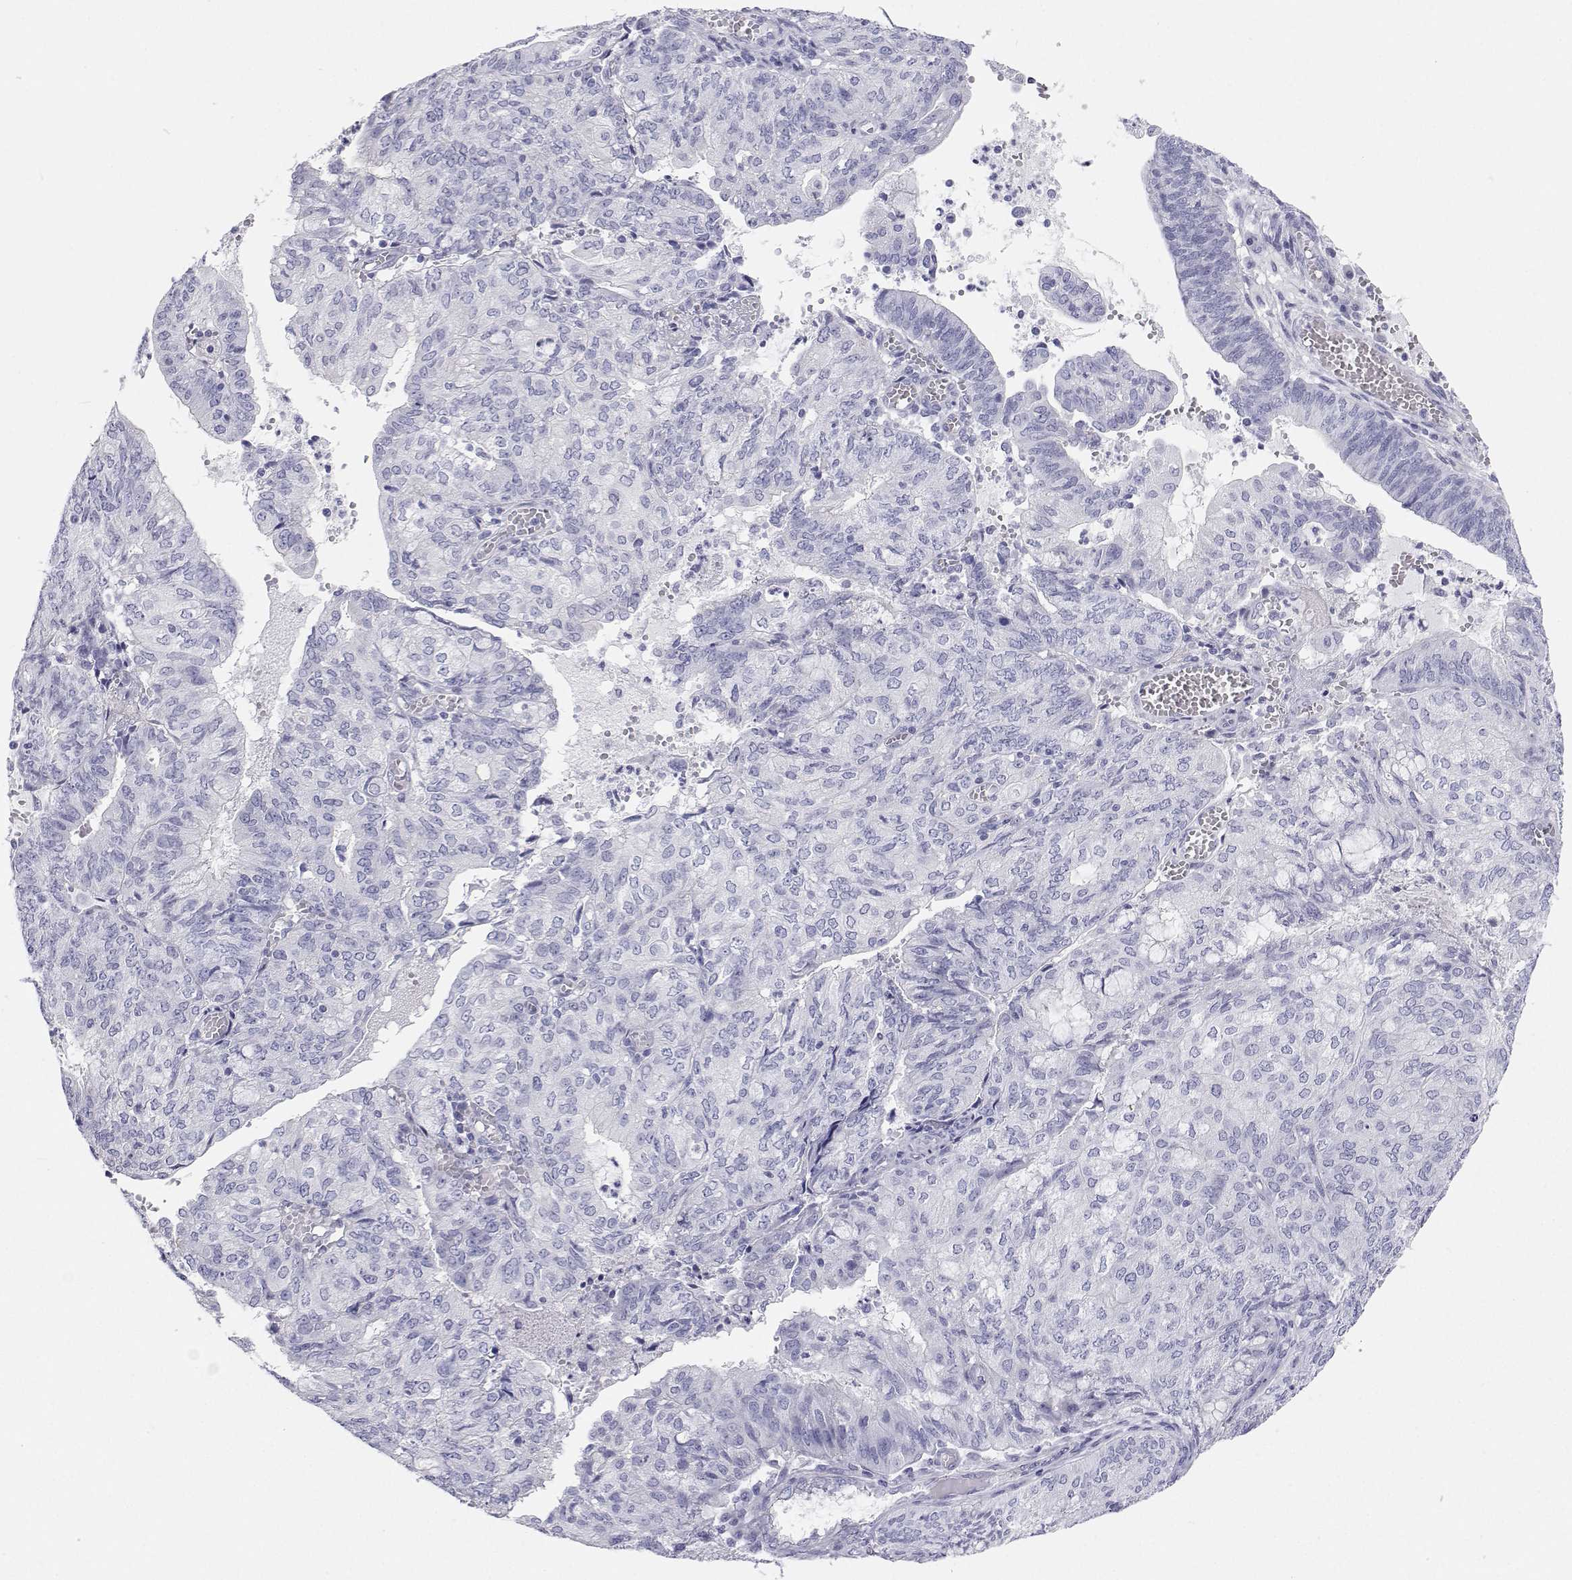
{"staining": {"intensity": "negative", "quantity": "none", "location": "none"}, "tissue": "endometrial cancer", "cell_type": "Tumor cells", "image_type": "cancer", "snomed": [{"axis": "morphology", "description": "Adenocarcinoma, NOS"}, {"axis": "topography", "description": "Endometrium"}], "caption": "This is a image of immunohistochemistry staining of endometrial cancer (adenocarcinoma), which shows no staining in tumor cells.", "gene": "BHMT", "patient": {"sex": "female", "age": 82}}